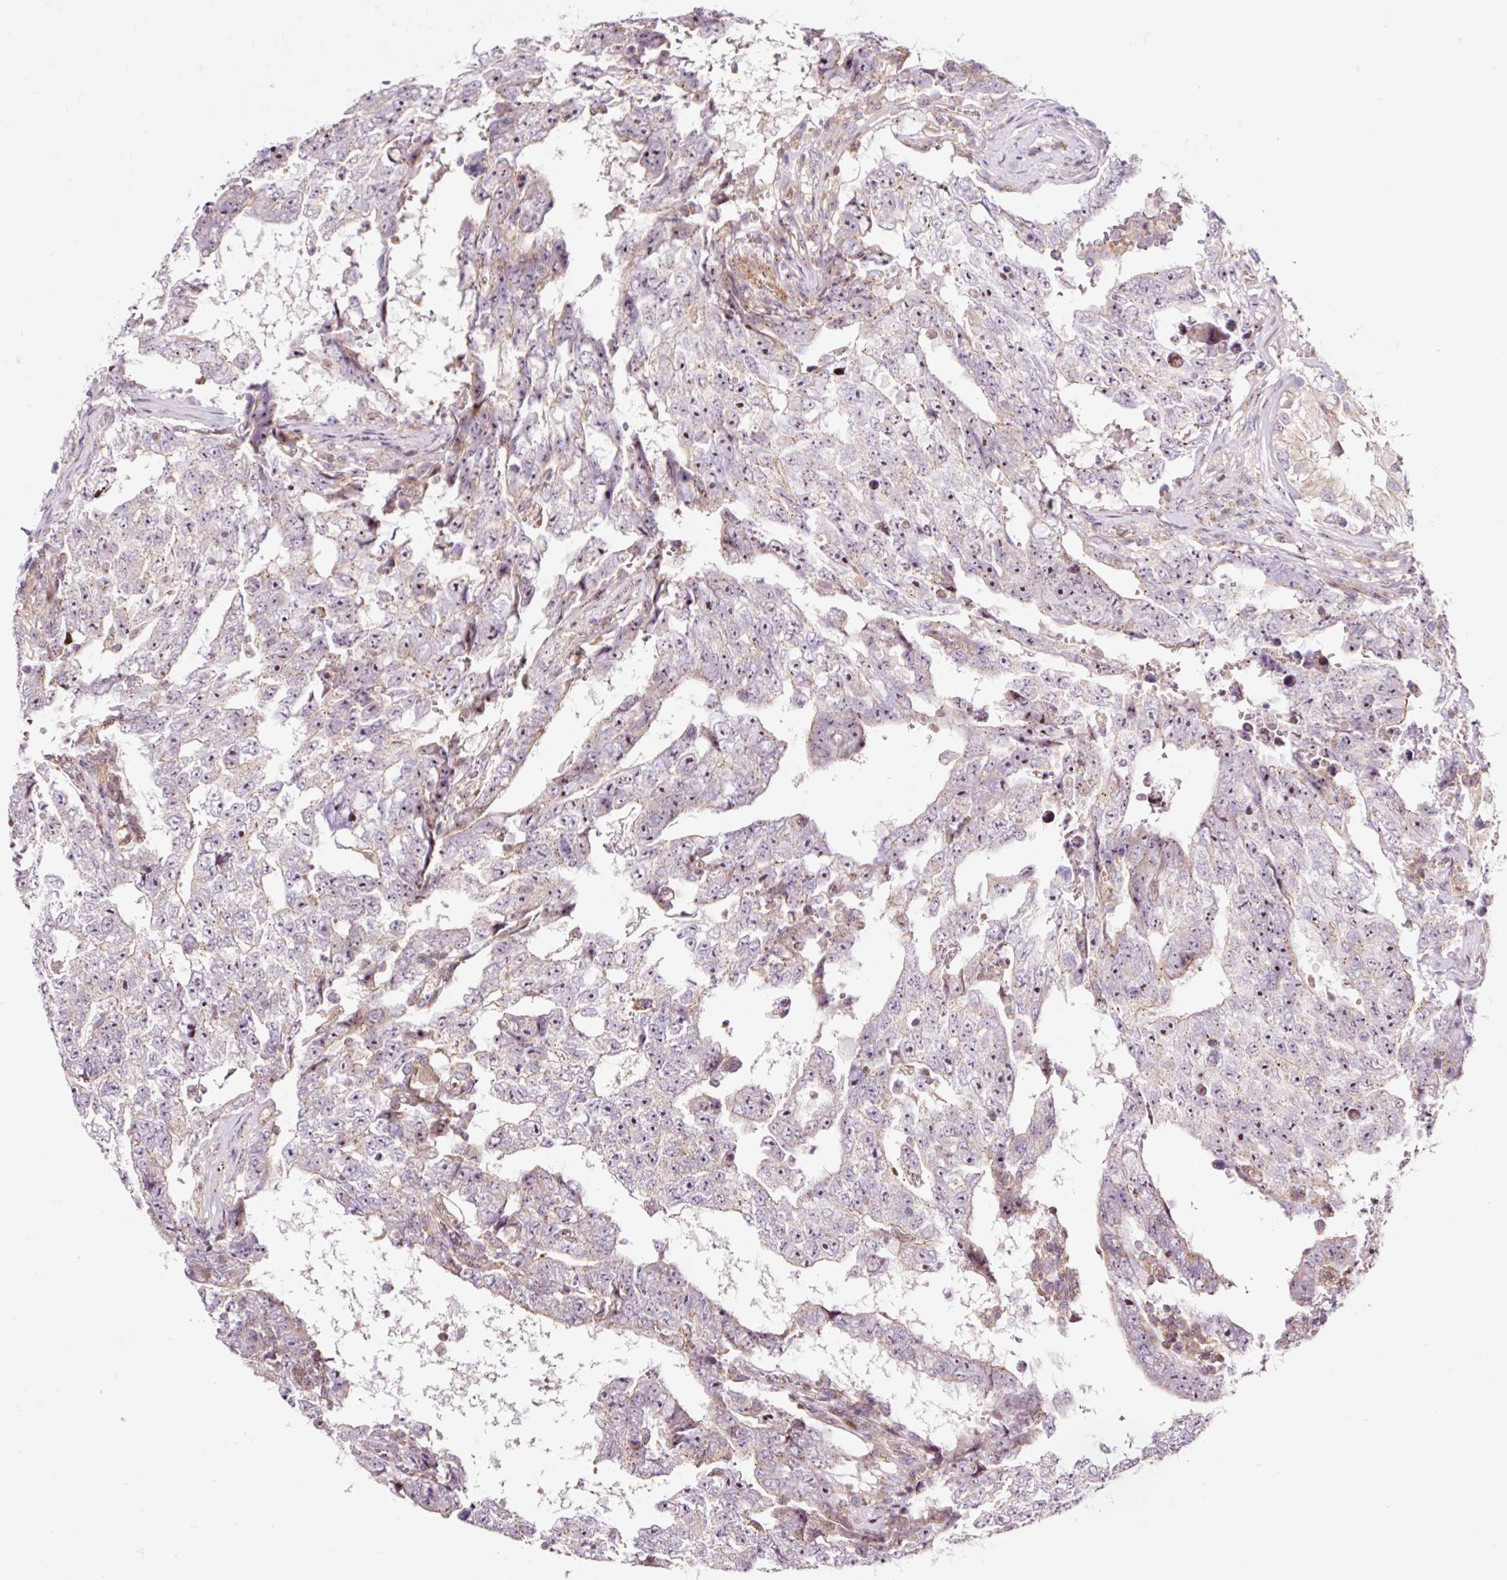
{"staining": {"intensity": "moderate", "quantity": "<25%", "location": "nuclear"}, "tissue": "testis cancer", "cell_type": "Tumor cells", "image_type": "cancer", "snomed": [{"axis": "morphology", "description": "Carcinoma, Embryonal, NOS"}, {"axis": "topography", "description": "Testis"}], "caption": "An immunohistochemistry (IHC) micrograph of tumor tissue is shown. Protein staining in brown shows moderate nuclear positivity in embryonal carcinoma (testis) within tumor cells.", "gene": "BOLA3", "patient": {"sex": "male", "age": 25}}